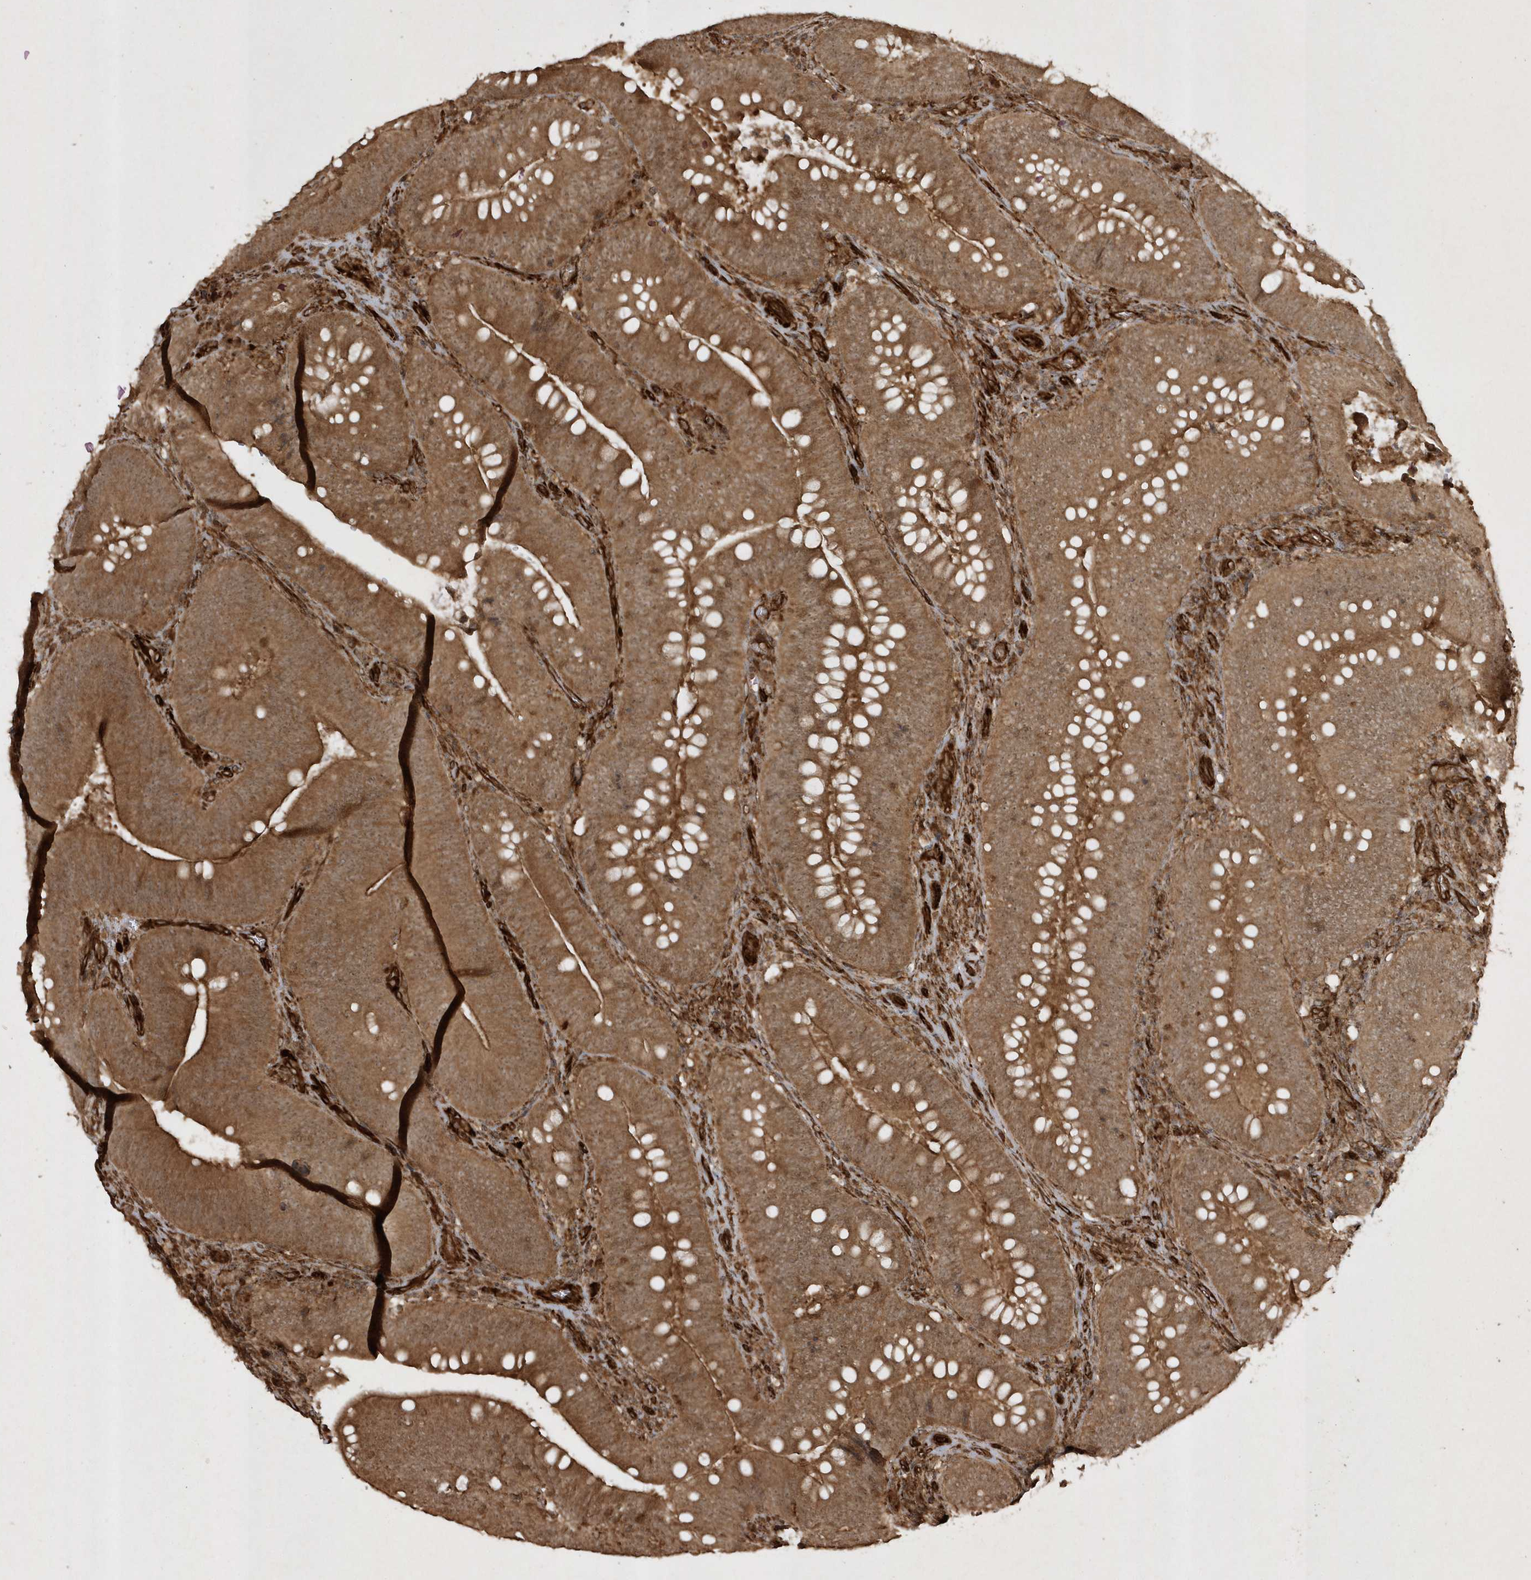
{"staining": {"intensity": "moderate", "quantity": ">75%", "location": "cytoplasmic/membranous"}, "tissue": "colorectal cancer", "cell_type": "Tumor cells", "image_type": "cancer", "snomed": [{"axis": "morphology", "description": "Normal tissue, NOS"}, {"axis": "topography", "description": "Colon"}], "caption": "The photomicrograph reveals a brown stain indicating the presence of a protein in the cytoplasmic/membranous of tumor cells in colorectal cancer. (DAB IHC, brown staining for protein, blue staining for nuclei).", "gene": "AVPI1", "patient": {"sex": "female", "age": 82}}